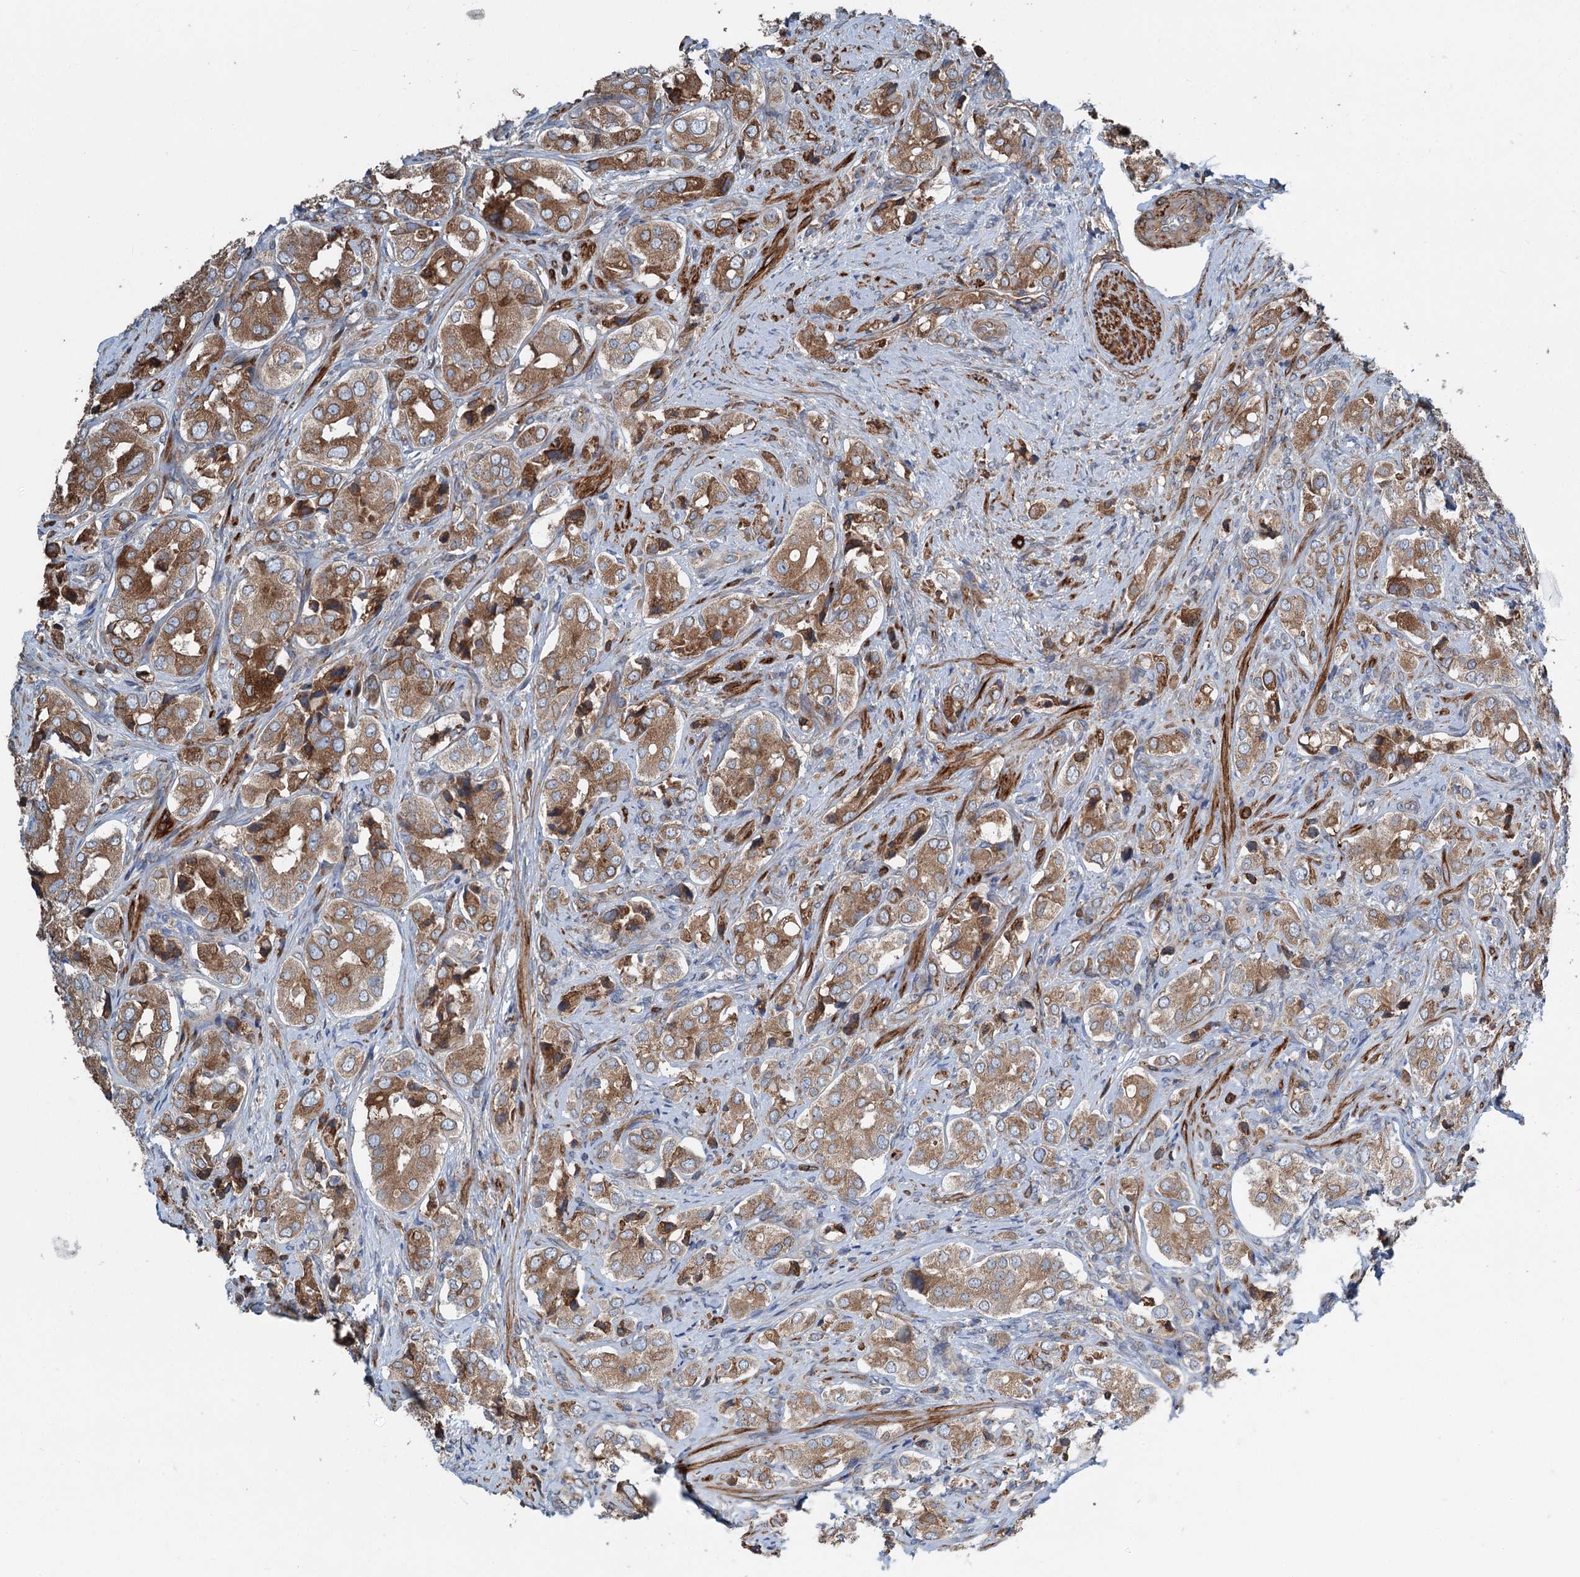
{"staining": {"intensity": "moderate", "quantity": ">75%", "location": "cytoplasmic/membranous"}, "tissue": "prostate cancer", "cell_type": "Tumor cells", "image_type": "cancer", "snomed": [{"axis": "morphology", "description": "Adenocarcinoma, High grade"}, {"axis": "topography", "description": "Prostate"}], "caption": "A photomicrograph showing moderate cytoplasmic/membranous expression in about >75% of tumor cells in prostate adenocarcinoma (high-grade), as visualized by brown immunohistochemical staining.", "gene": "CALCOCO1", "patient": {"sex": "male", "age": 65}}